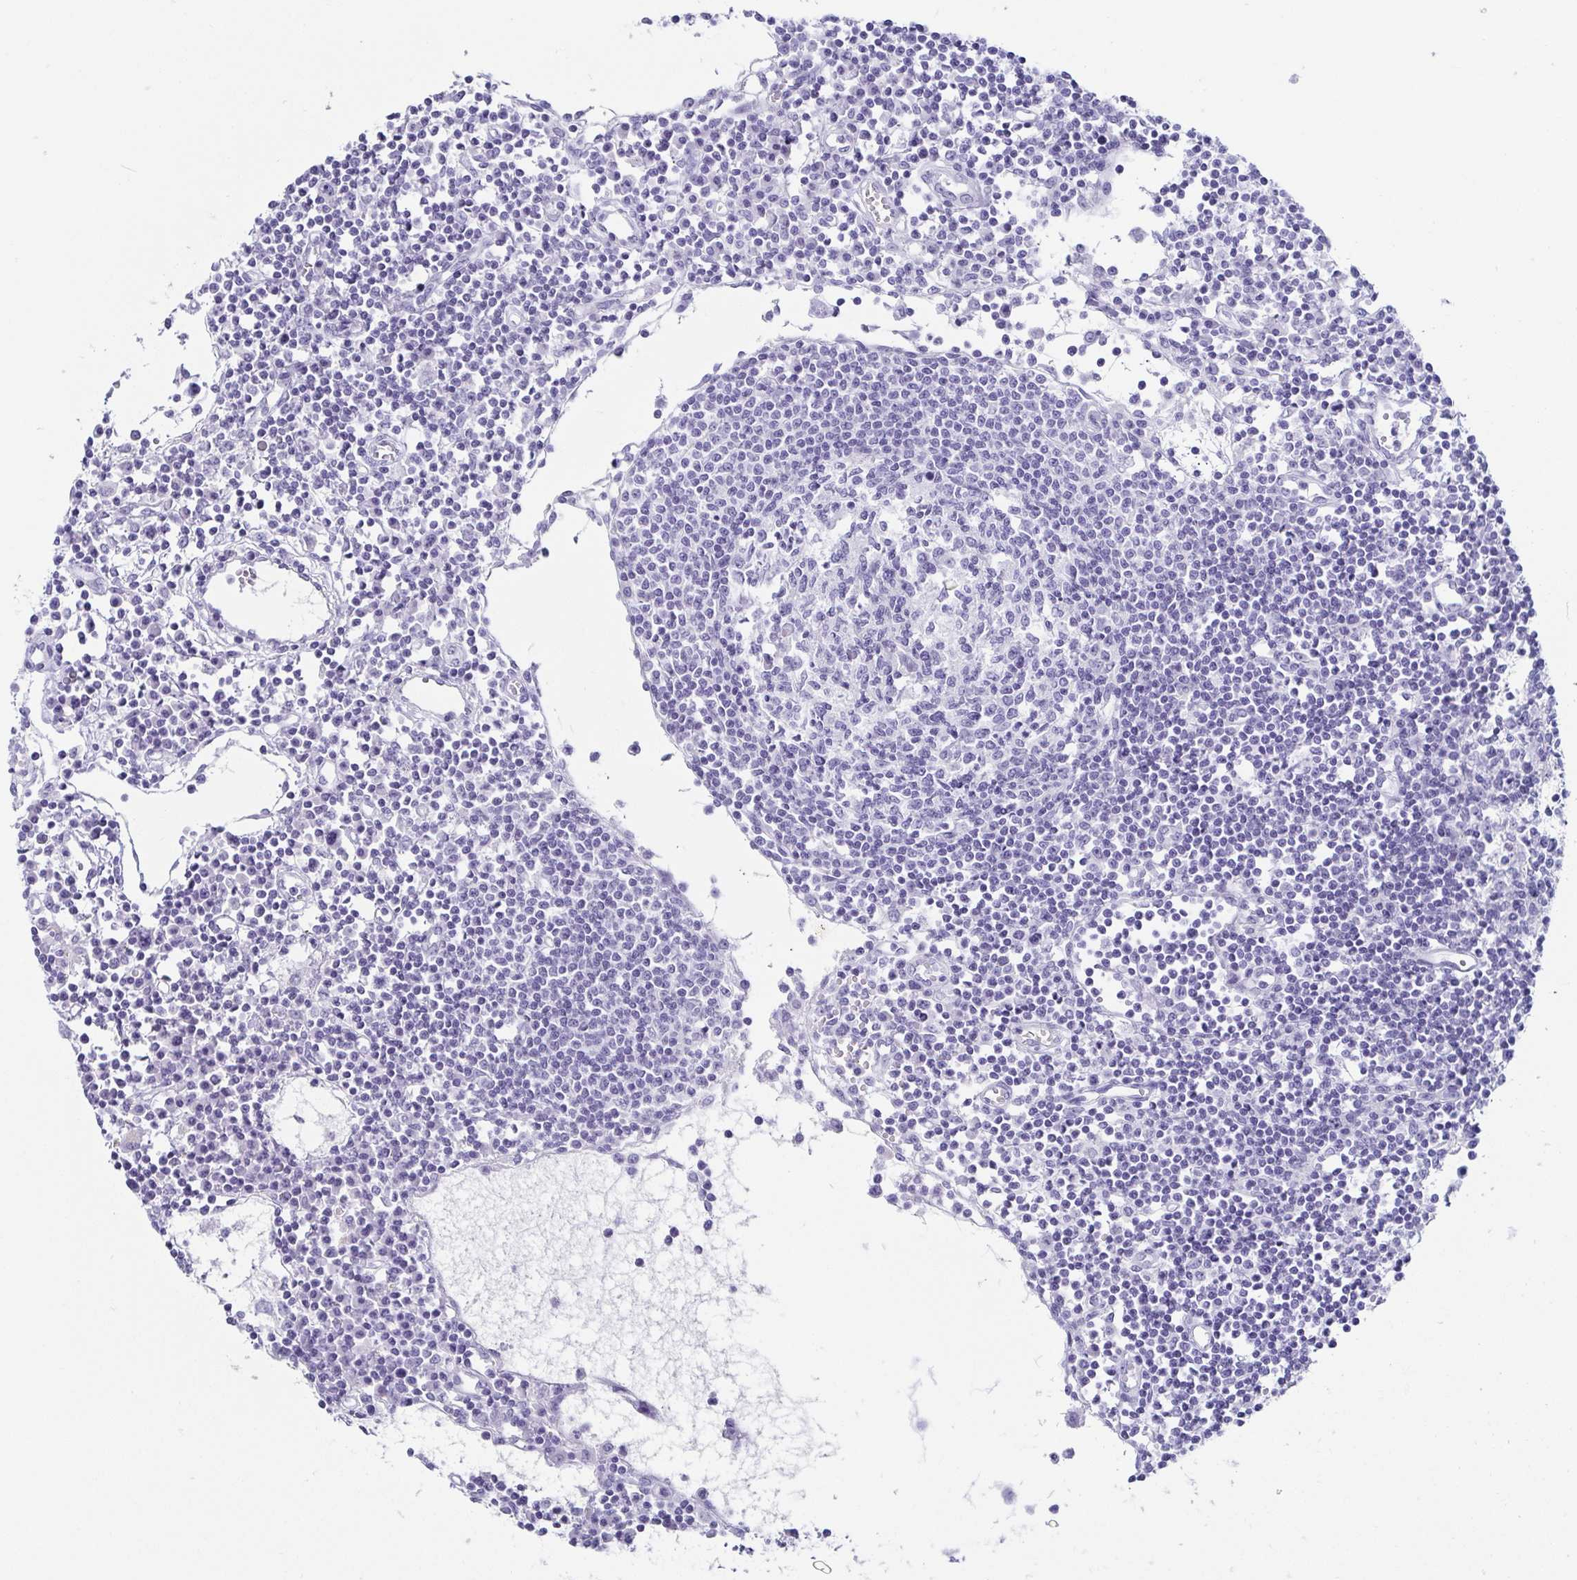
{"staining": {"intensity": "negative", "quantity": "none", "location": "none"}, "tissue": "lymph node", "cell_type": "Germinal center cells", "image_type": "normal", "snomed": [{"axis": "morphology", "description": "Normal tissue, NOS"}, {"axis": "topography", "description": "Lymph node"}], "caption": "This is a photomicrograph of immunohistochemistry (IHC) staining of normal lymph node, which shows no expression in germinal center cells.", "gene": "CD164L2", "patient": {"sex": "female", "age": 78}}